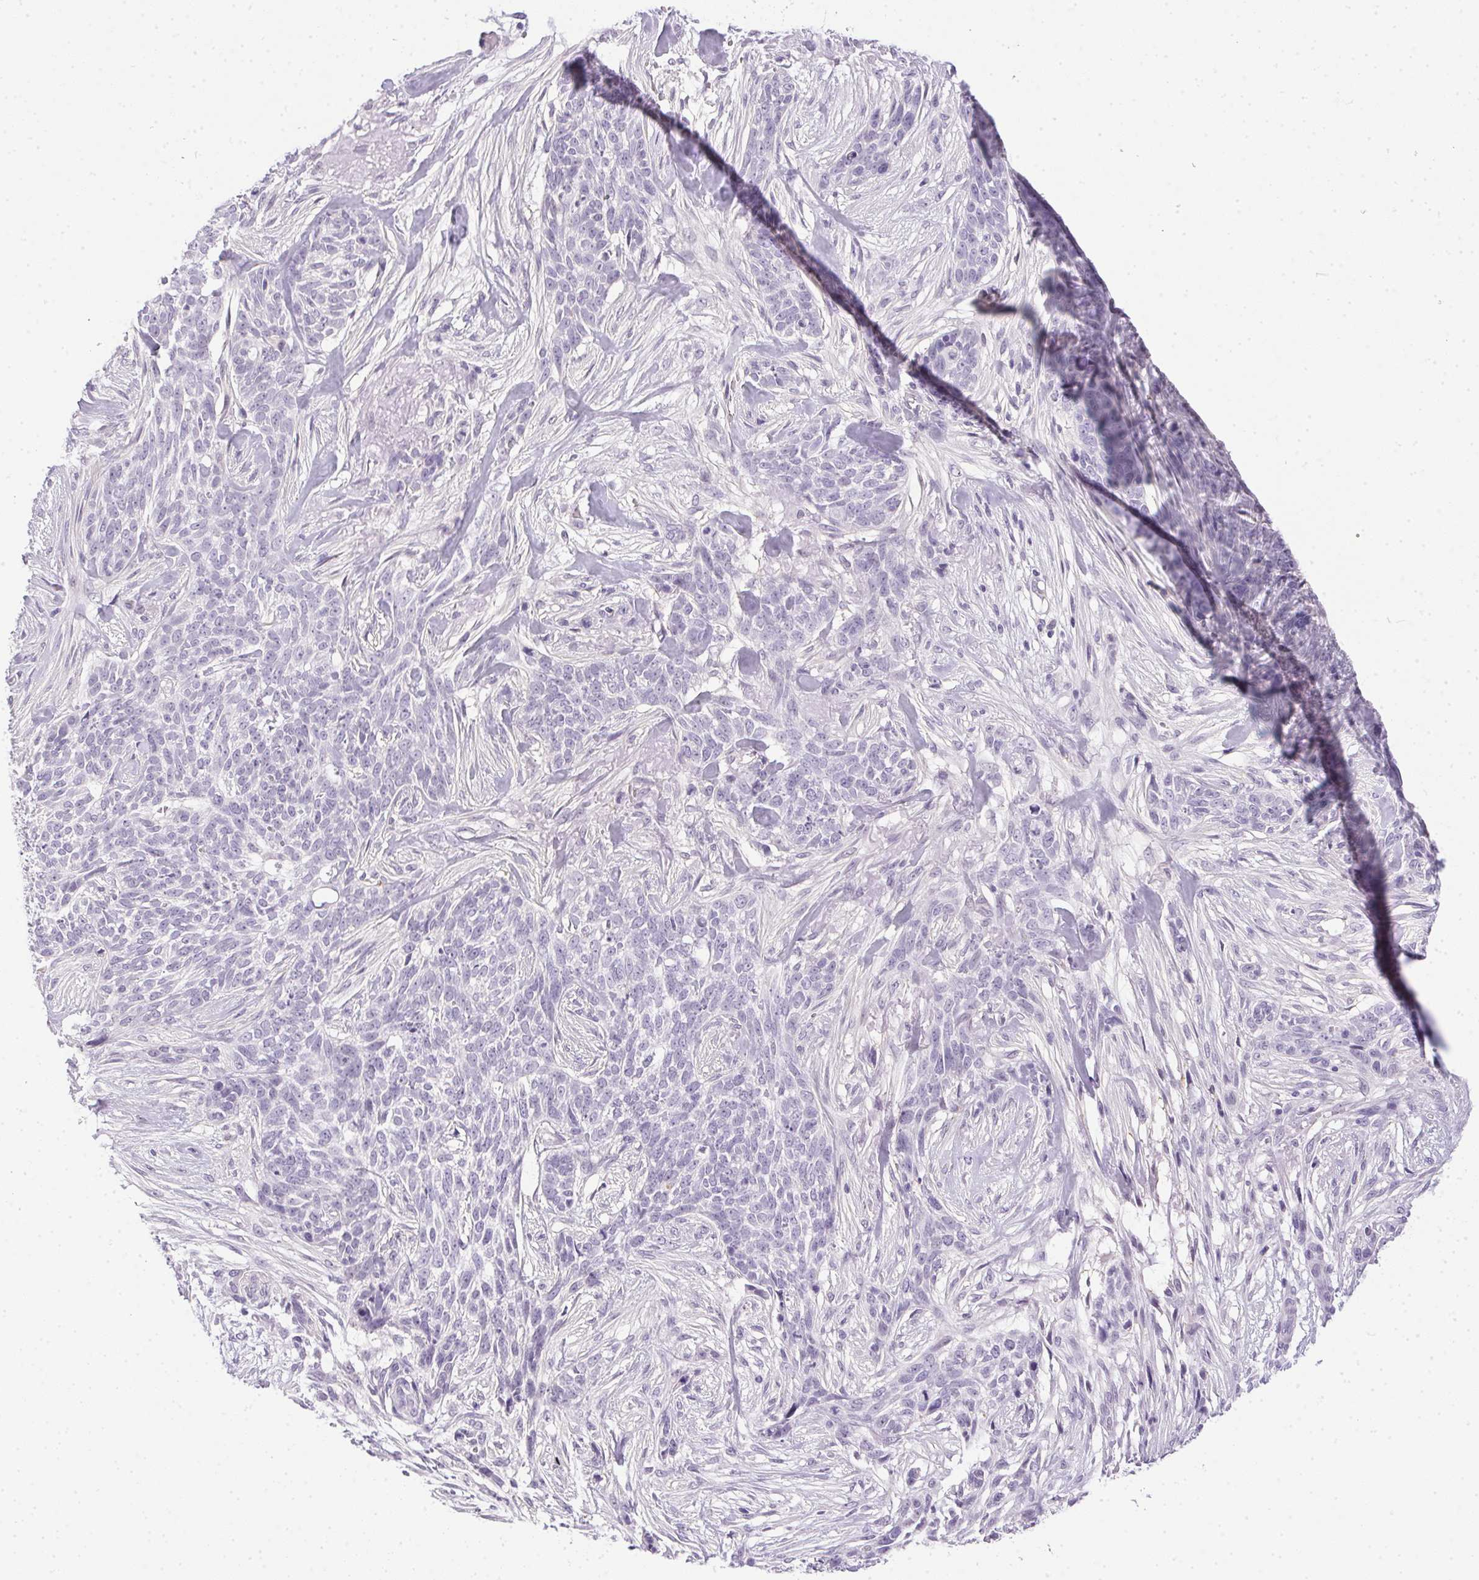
{"staining": {"intensity": "negative", "quantity": "none", "location": "none"}, "tissue": "skin cancer", "cell_type": "Tumor cells", "image_type": "cancer", "snomed": [{"axis": "morphology", "description": "Basal cell carcinoma"}, {"axis": "topography", "description": "Skin"}], "caption": "Skin basal cell carcinoma was stained to show a protein in brown. There is no significant staining in tumor cells.", "gene": "PRL", "patient": {"sex": "male", "age": 74}}